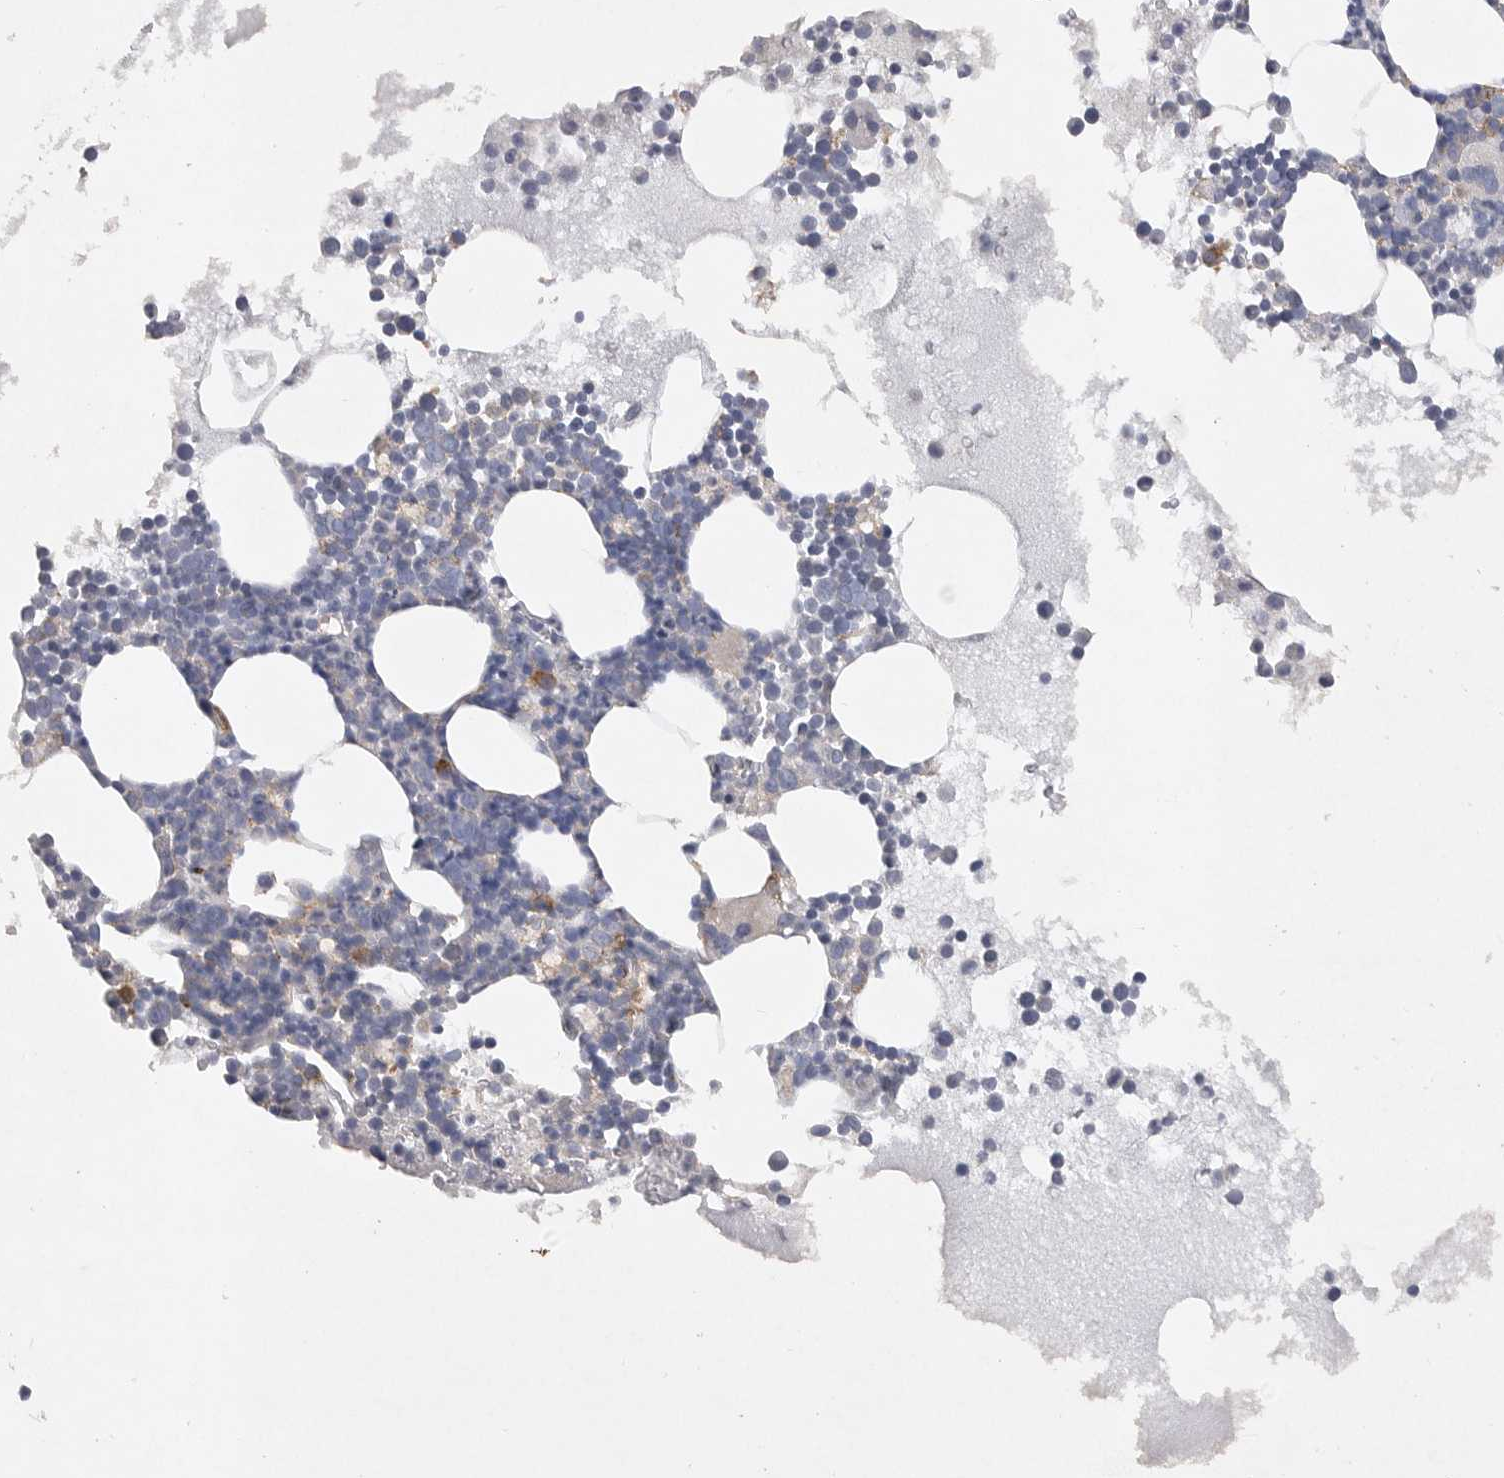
{"staining": {"intensity": "weak", "quantity": "<25%", "location": "cytoplasmic/membranous"}, "tissue": "bone marrow", "cell_type": "Hematopoietic cells", "image_type": "normal", "snomed": [{"axis": "morphology", "description": "Normal tissue, NOS"}, {"axis": "morphology", "description": "Inflammation, NOS"}, {"axis": "topography", "description": "Bone marrow"}], "caption": "DAB immunohistochemical staining of benign bone marrow demonstrates no significant expression in hematopoietic cells.", "gene": "EDEM3", "patient": {"sex": "female", "age": 45}}